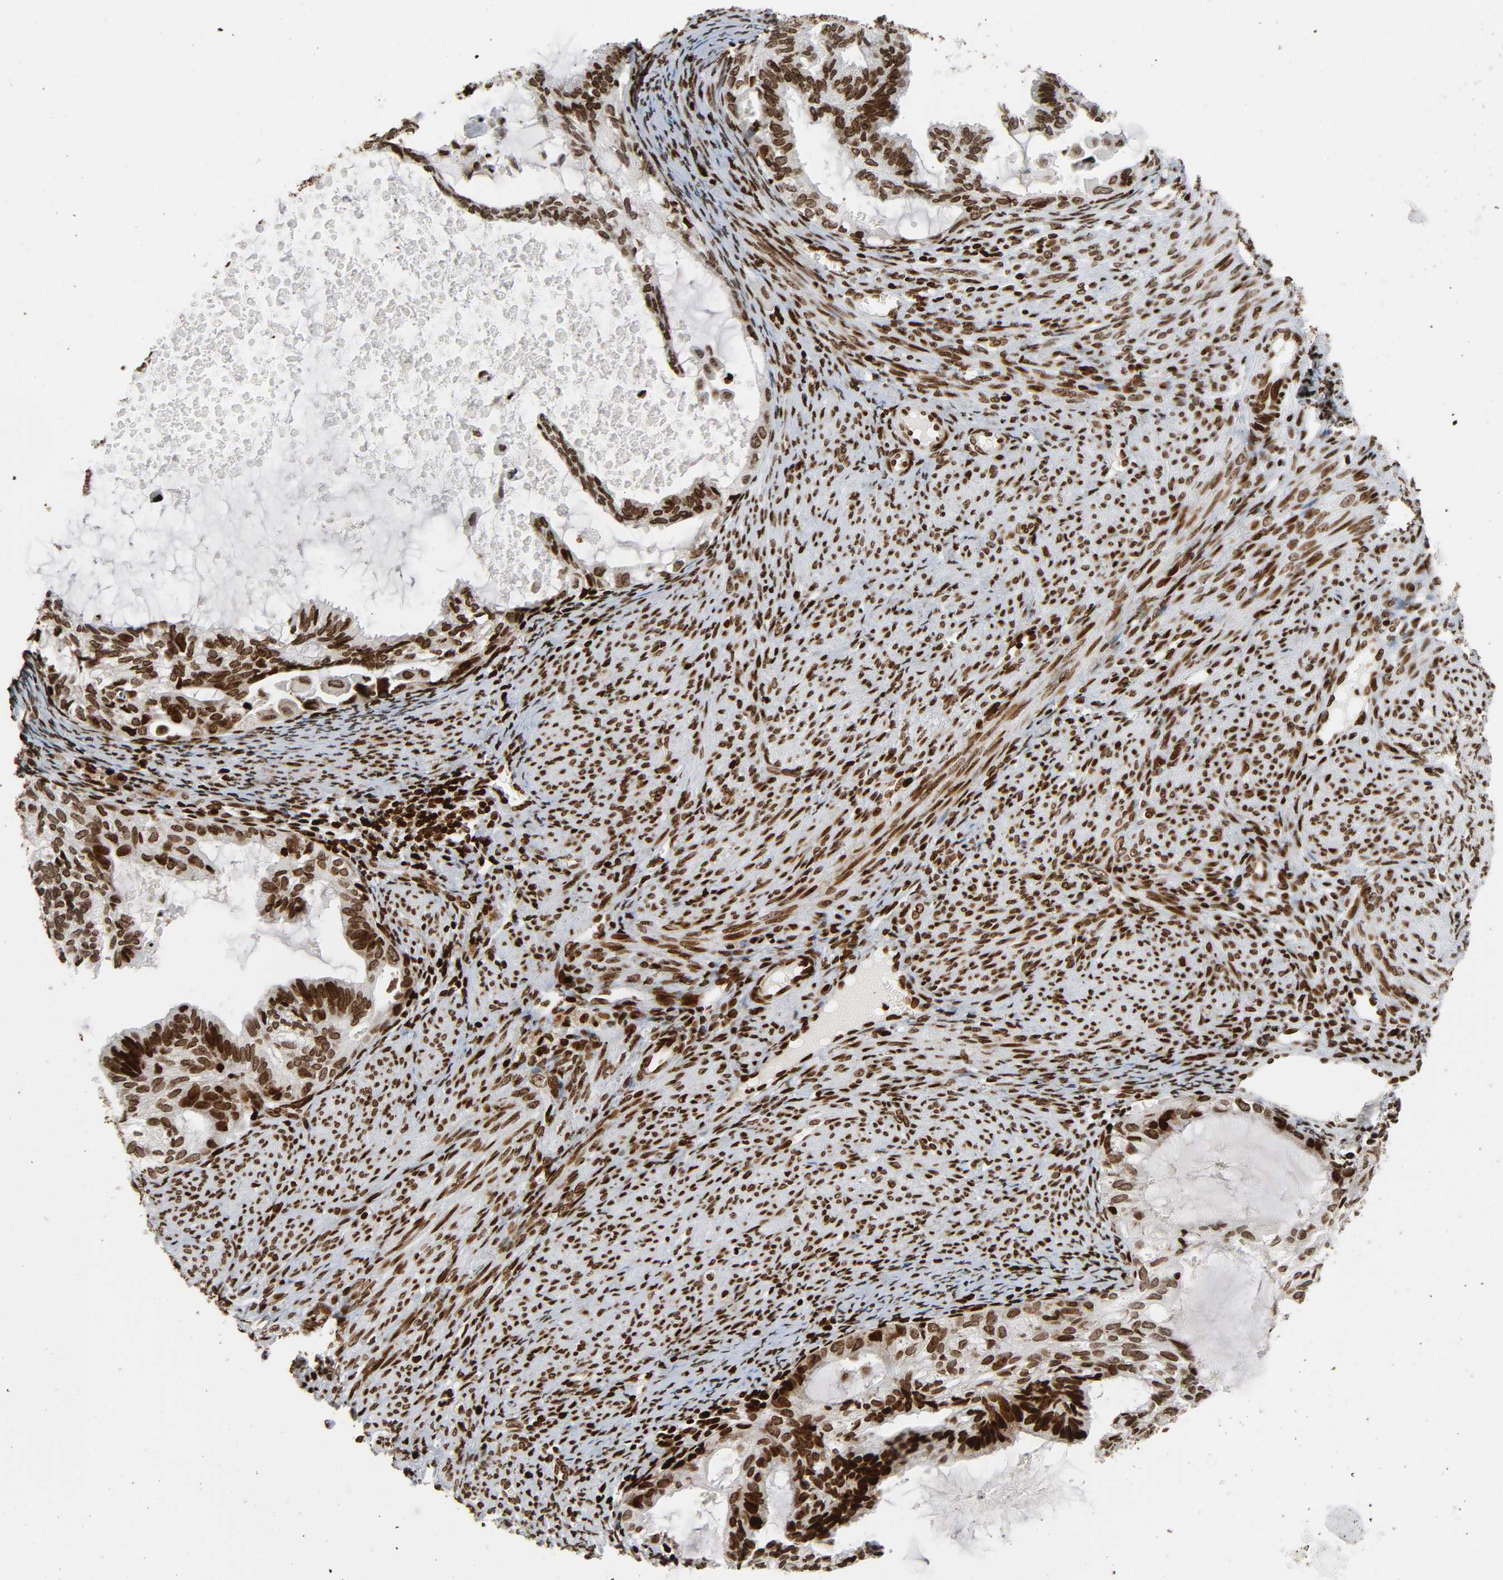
{"staining": {"intensity": "moderate", "quantity": ">75%", "location": "nuclear"}, "tissue": "cervical cancer", "cell_type": "Tumor cells", "image_type": "cancer", "snomed": [{"axis": "morphology", "description": "Normal tissue, NOS"}, {"axis": "morphology", "description": "Adenocarcinoma, NOS"}, {"axis": "topography", "description": "Cervix"}, {"axis": "topography", "description": "Endometrium"}], "caption": "The histopathology image demonstrates a brown stain indicating the presence of a protein in the nuclear of tumor cells in adenocarcinoma (cervical).", "gene": "RXRA", "patient": {"sex": "female", "age": 86}}